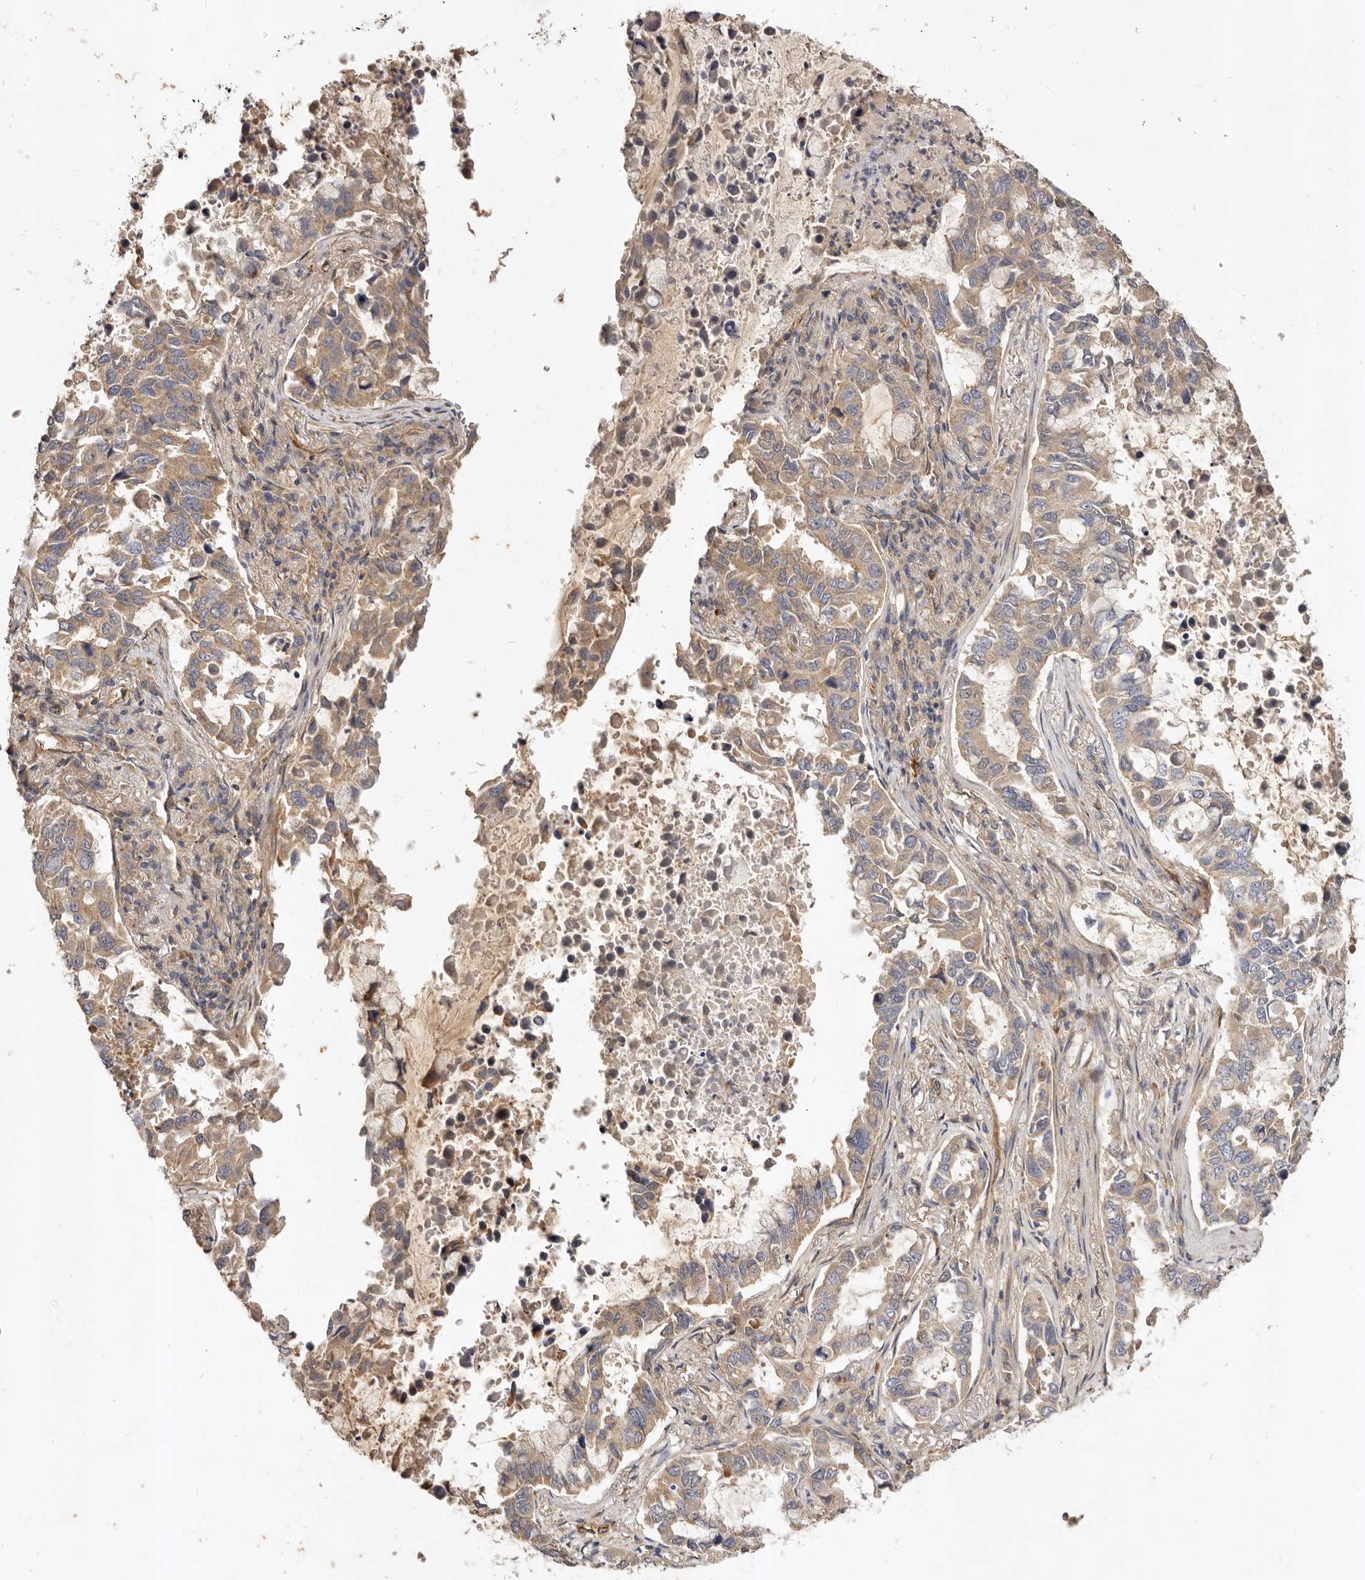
{"staining": {"intensity": "weak", "quantity": ">75%", "location": "cytoplasmic/membranous"}, "tissue": "lung cancer", "cell_type": "Tumor cells", "image_type": "cancer", "snomed": [{"axis": "morphology", "description": "Adenocarcinoma, NOS"}, {"axis": "topography", "description": "Lung"}], "caption": "Tumor cells show weak cytoplasmic/membranous expression in about >75% of cells in lung adenocarcinoma.", "gene": "ADAMTS9", "patient": {"sex": "male", "age": 64}}